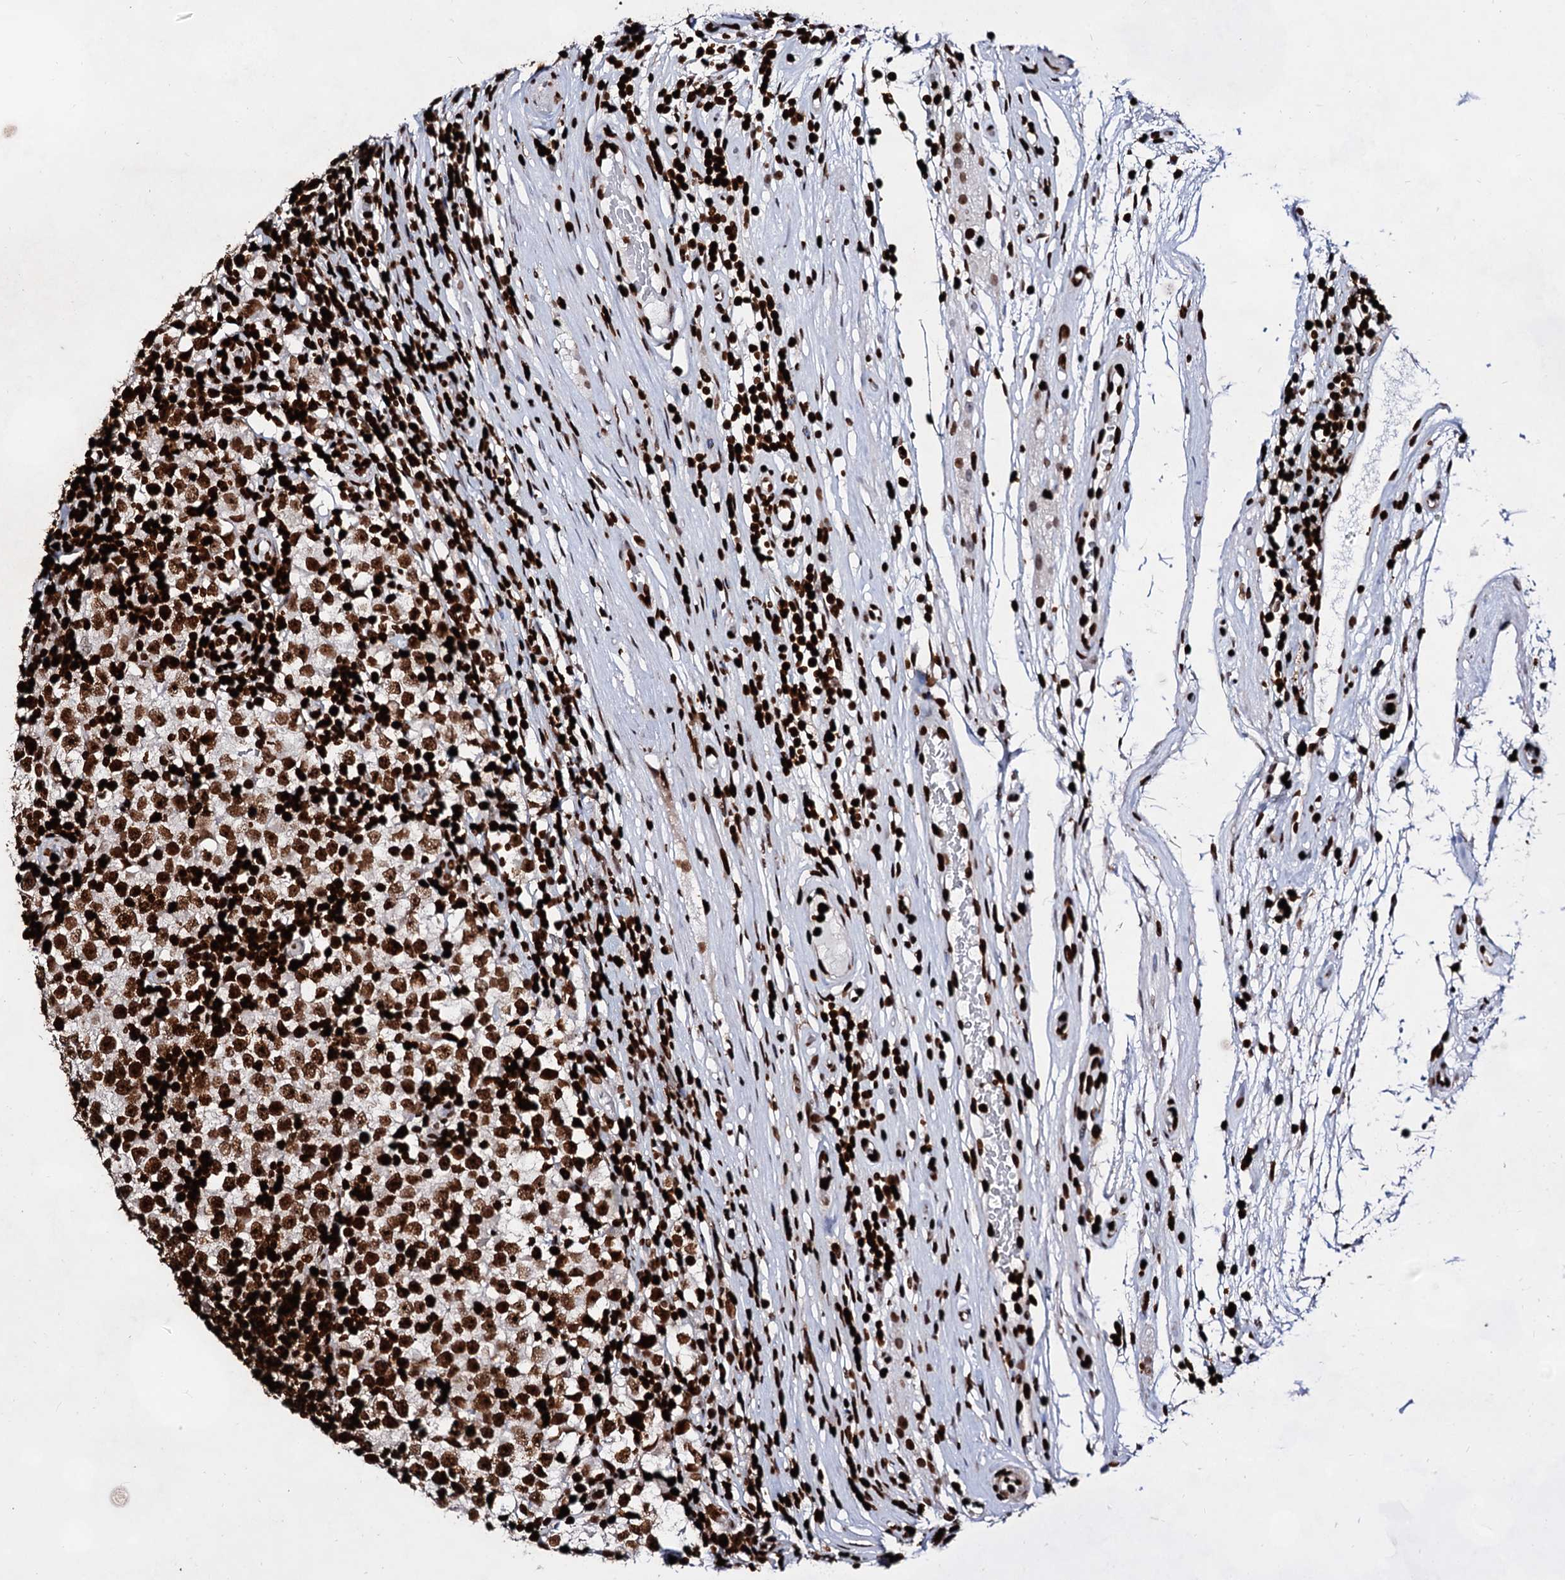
{"staining": {"intensity": "strong", "quantity": ">75%", "location": "nuclear"}, "tissue": "testis cancer", "cell_type": "Tumor cells", "image_type": "cancer", "snomed": [{"axis": "morphology", "description": "Seminoma, NOS"}, {"axis": "topography", "description": "Testis"}], "caption": "Immunohistochemical staining of testis cancer (seminoma) demonstrates high levels of strong nuclear positivity in approximately >75% of tumor cells.", "gene": "HMGB2", "patient": {"sex": "male", "age": 65}}